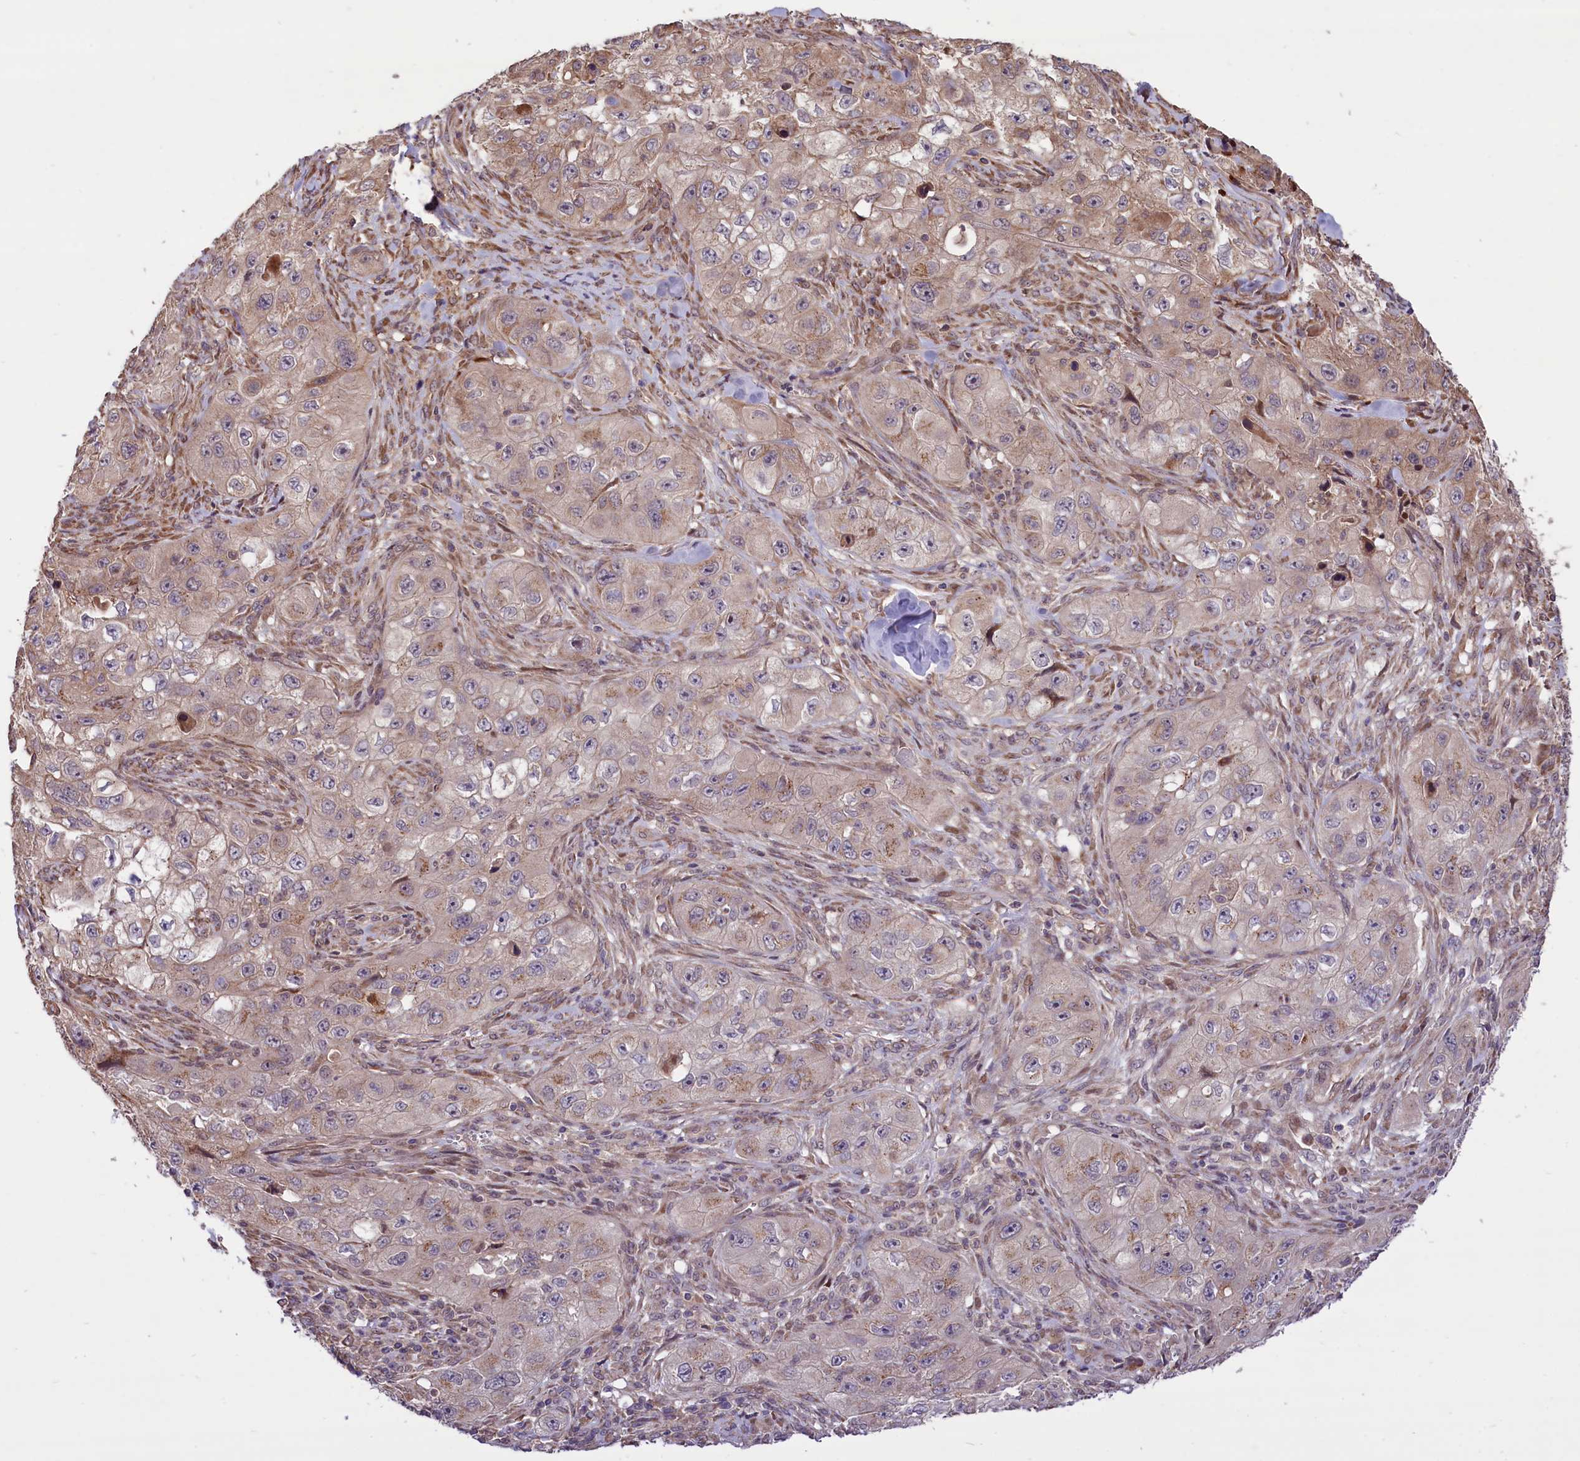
{"staining": {"intensity": "weak", "quantity": "25%-75%", "location": "cytoplasmic/membranous"}, "tissue": "skin cancer", "cell_type": "Tumor cells", "image_type": "cancer", "snomed": [{"axis": "morphology", "description": "Squamous cell carcinoma, NOS"}, {"axis": "topography", "description": "Skin"}, {"axis": "topography", "description": "Subcutis"}], "caption": "Immunohistochemical staining of squamous cell carcinoma (skin) exhibits low levels of weak cytoplasmic/membranous positivity in about 25%-75% of tumor cells. (IHC, brightfield microscopy, high magnification).", "gene": "HDAC5", "patient": {"sex": "male", "age": 73}}